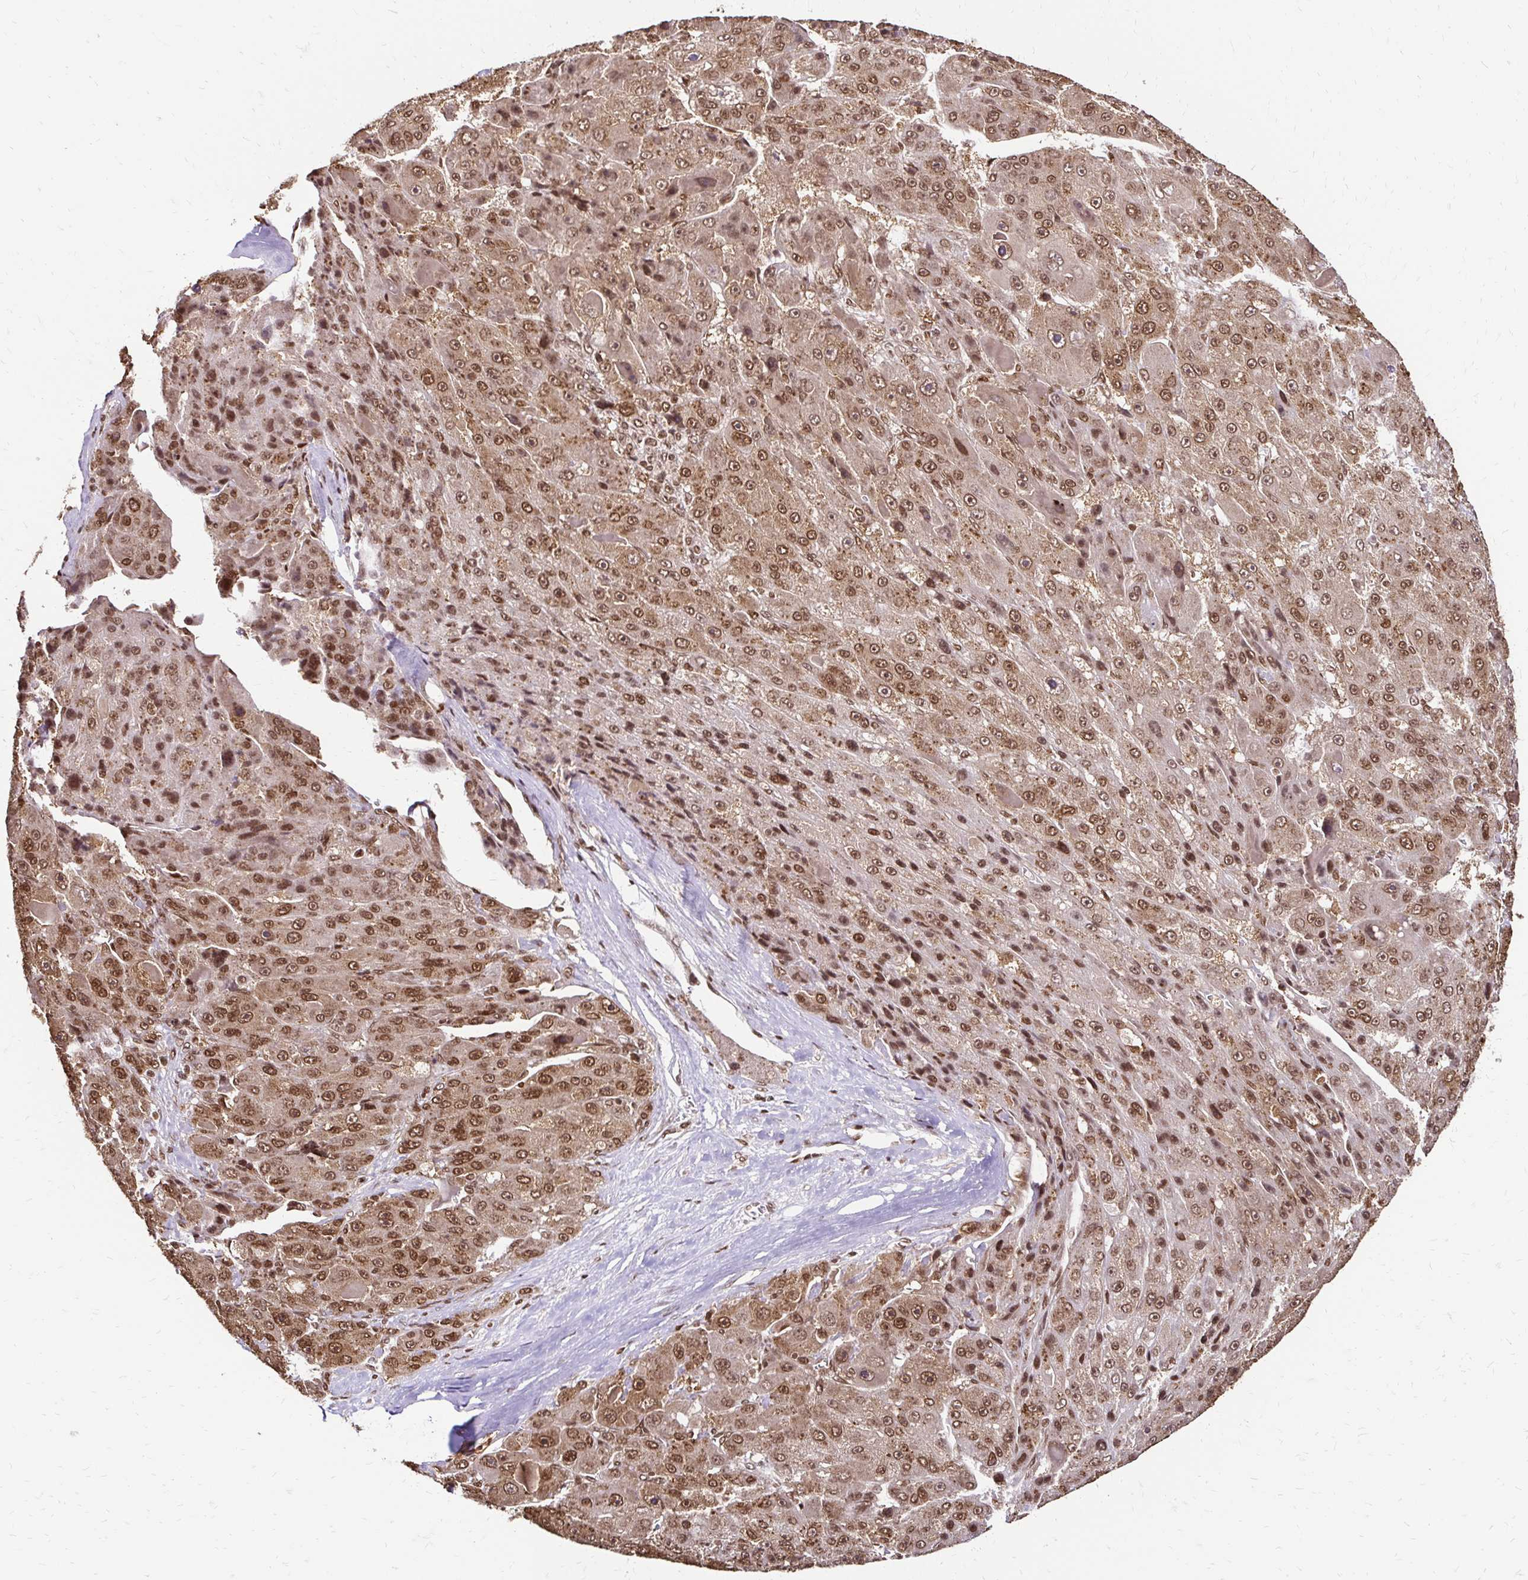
{"staining": {"intensity": "moderate", "quantity": ">75%", "location": "cytoplasmic/membranous,nuclear"}, "tissue": "liver cancer", "cell_type": "Tumor cells", "image_type": "cancer", "snomed": [{"axis": "morphology", "description": "Carcinoma, Hepatocellular, NOS"}, {"axis": "topography", "description": "Liver"}], "caption": "This is an image of immunohistochemistry staining of hepatocellular carcinoma (liver), which shows moderate expression in the cytoplasmic/membranous and nuclear of tumor cells.", "gene": "GLYR1", "patient": {"sex": "male", "age": 76}}